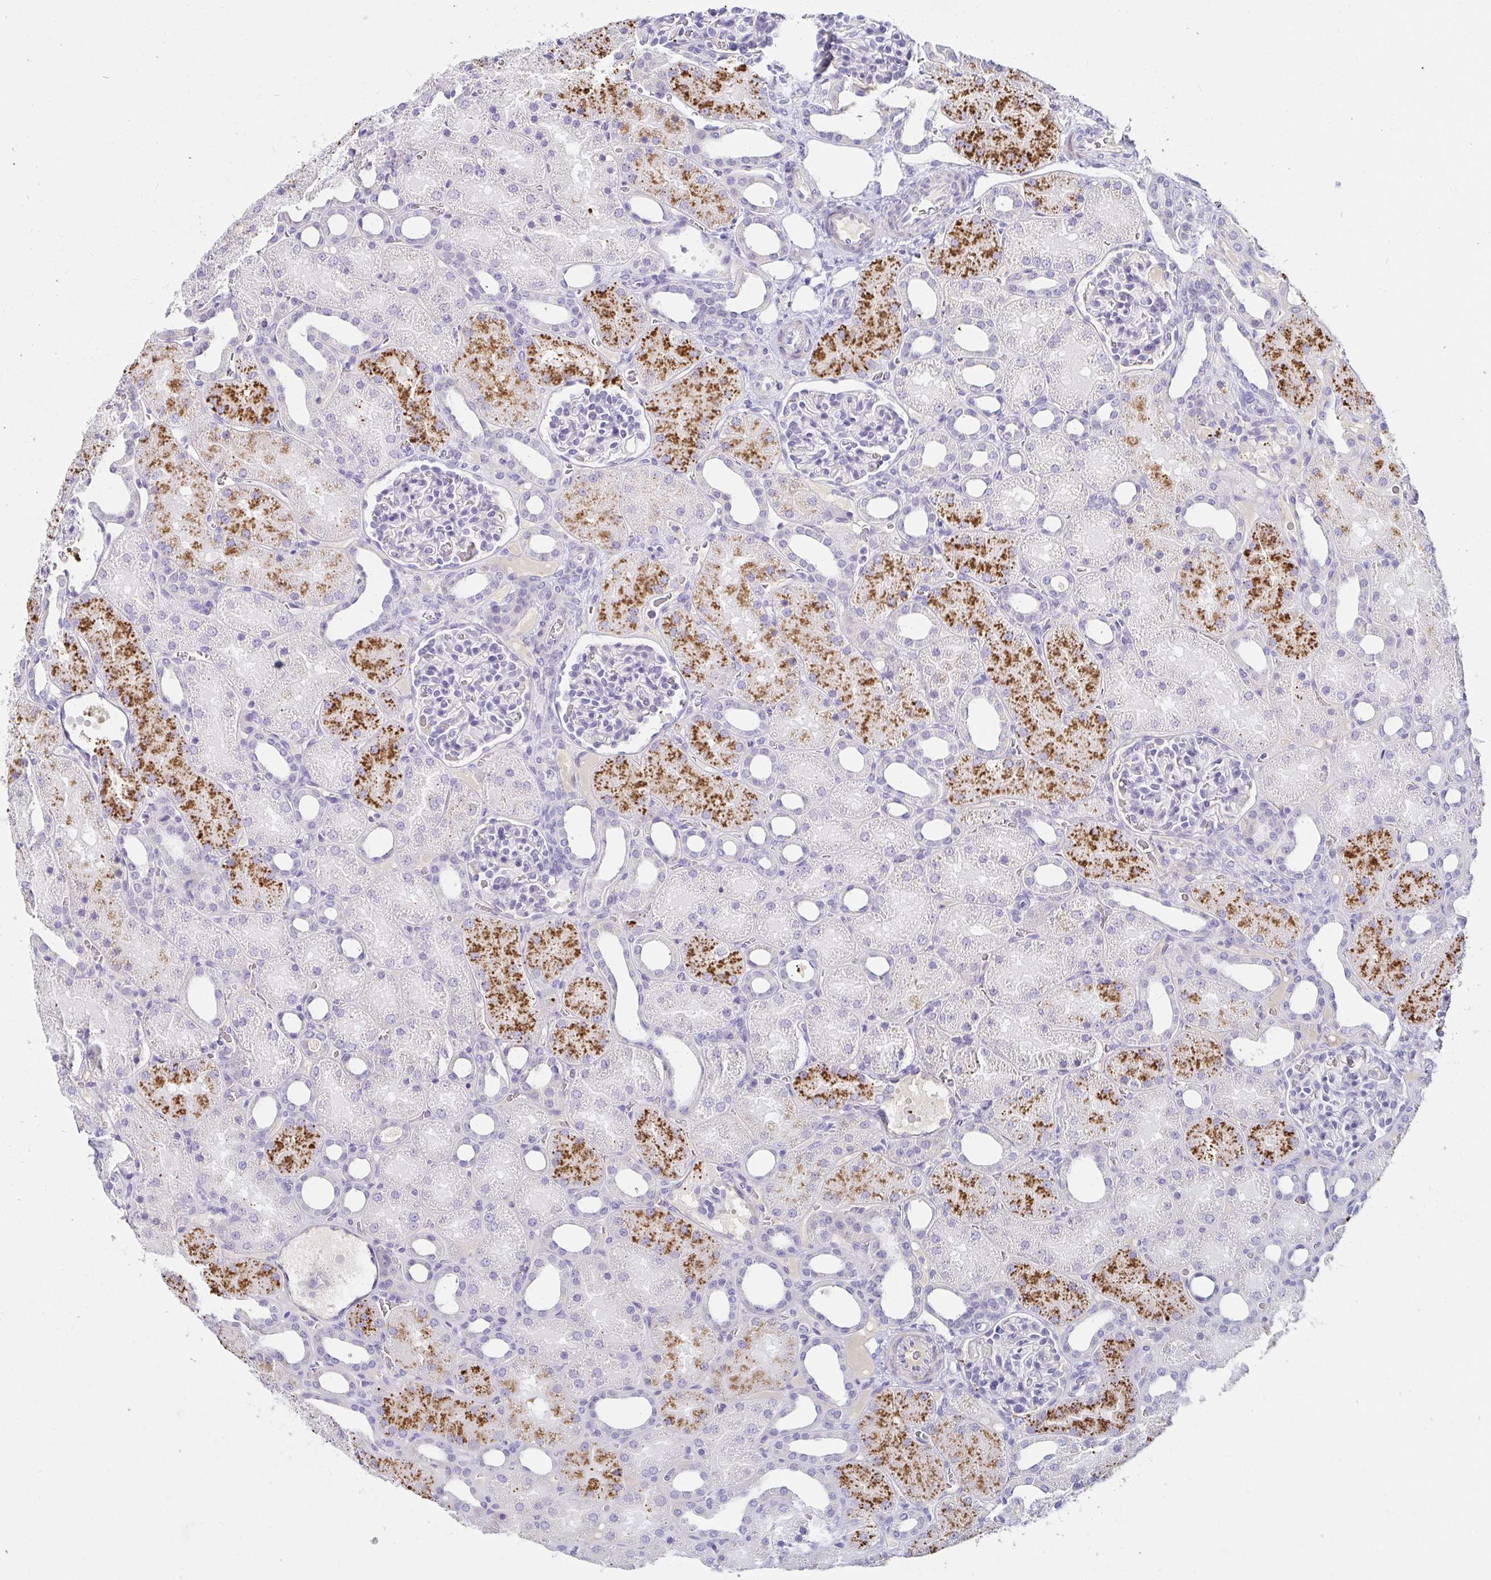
{"staining": {"intensity": "negative", "quantity": "none", "location": "none"}, "tissue": "kidney", "cell_type": "Cells in glomeruli", "image_type": "normal", "snomed": [{"axis": "morphology", "description": "Normal tissue, NOS"}, {"axis": "topography", "description": "Kidney"}], "caption": "A high-resolution image shows immunohistochemistry (IHC) staining of benign kidney, which shows no significant staining in cells in glomeruli.", "gene": "C4orf17", "patient": {"sex": "male", "age": 2}}